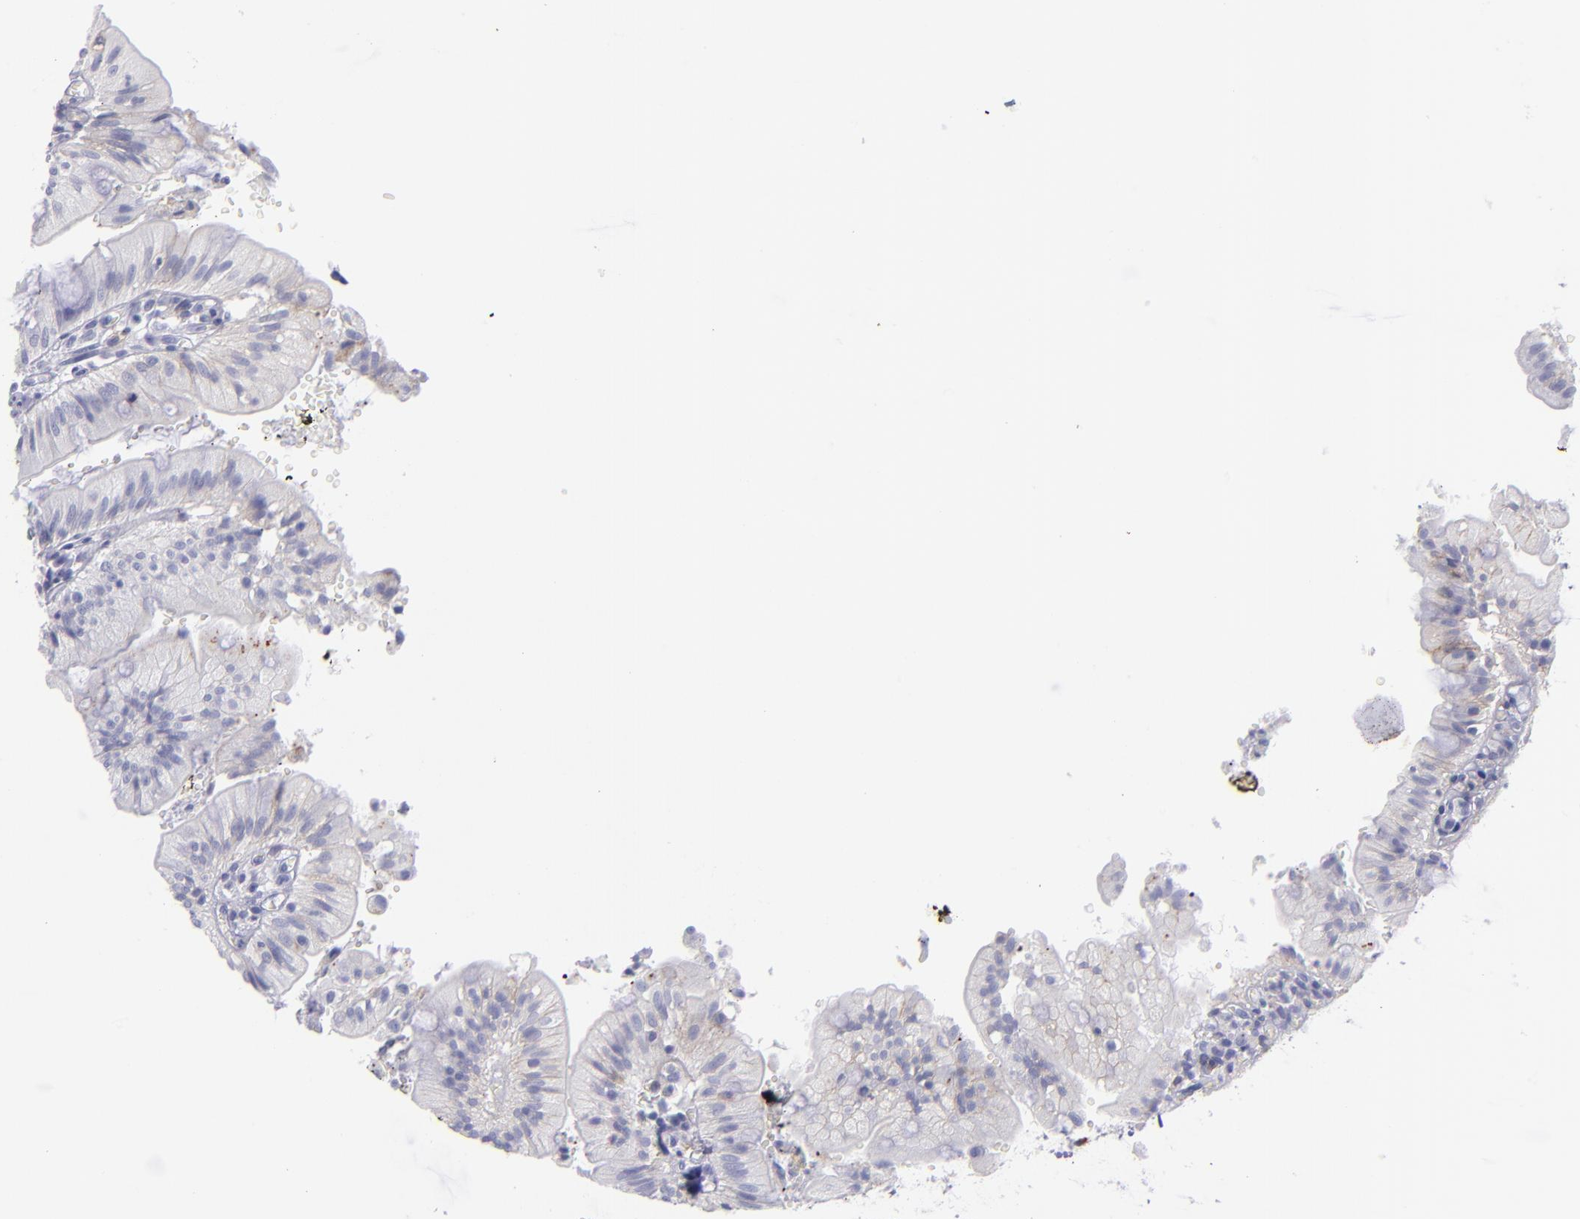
{"staining": {"intensity": "negative", "quantity": "none", "location": "none"}, "tissue": "small intestine", "cell_type": "Glandular cells", "image_type": "normal", "snomed": [{"axis": "morphology", "description": "Normal tissue, NOS"}, {"axis": "topography", "description": "Small intestine"}], "caption": "This is a micrograph of immunohistochemistry staining of benign small intestine, which shows no expression in glandular cells.", "gene": "CD82", "patient": {"sex": "male", "age": 71}}